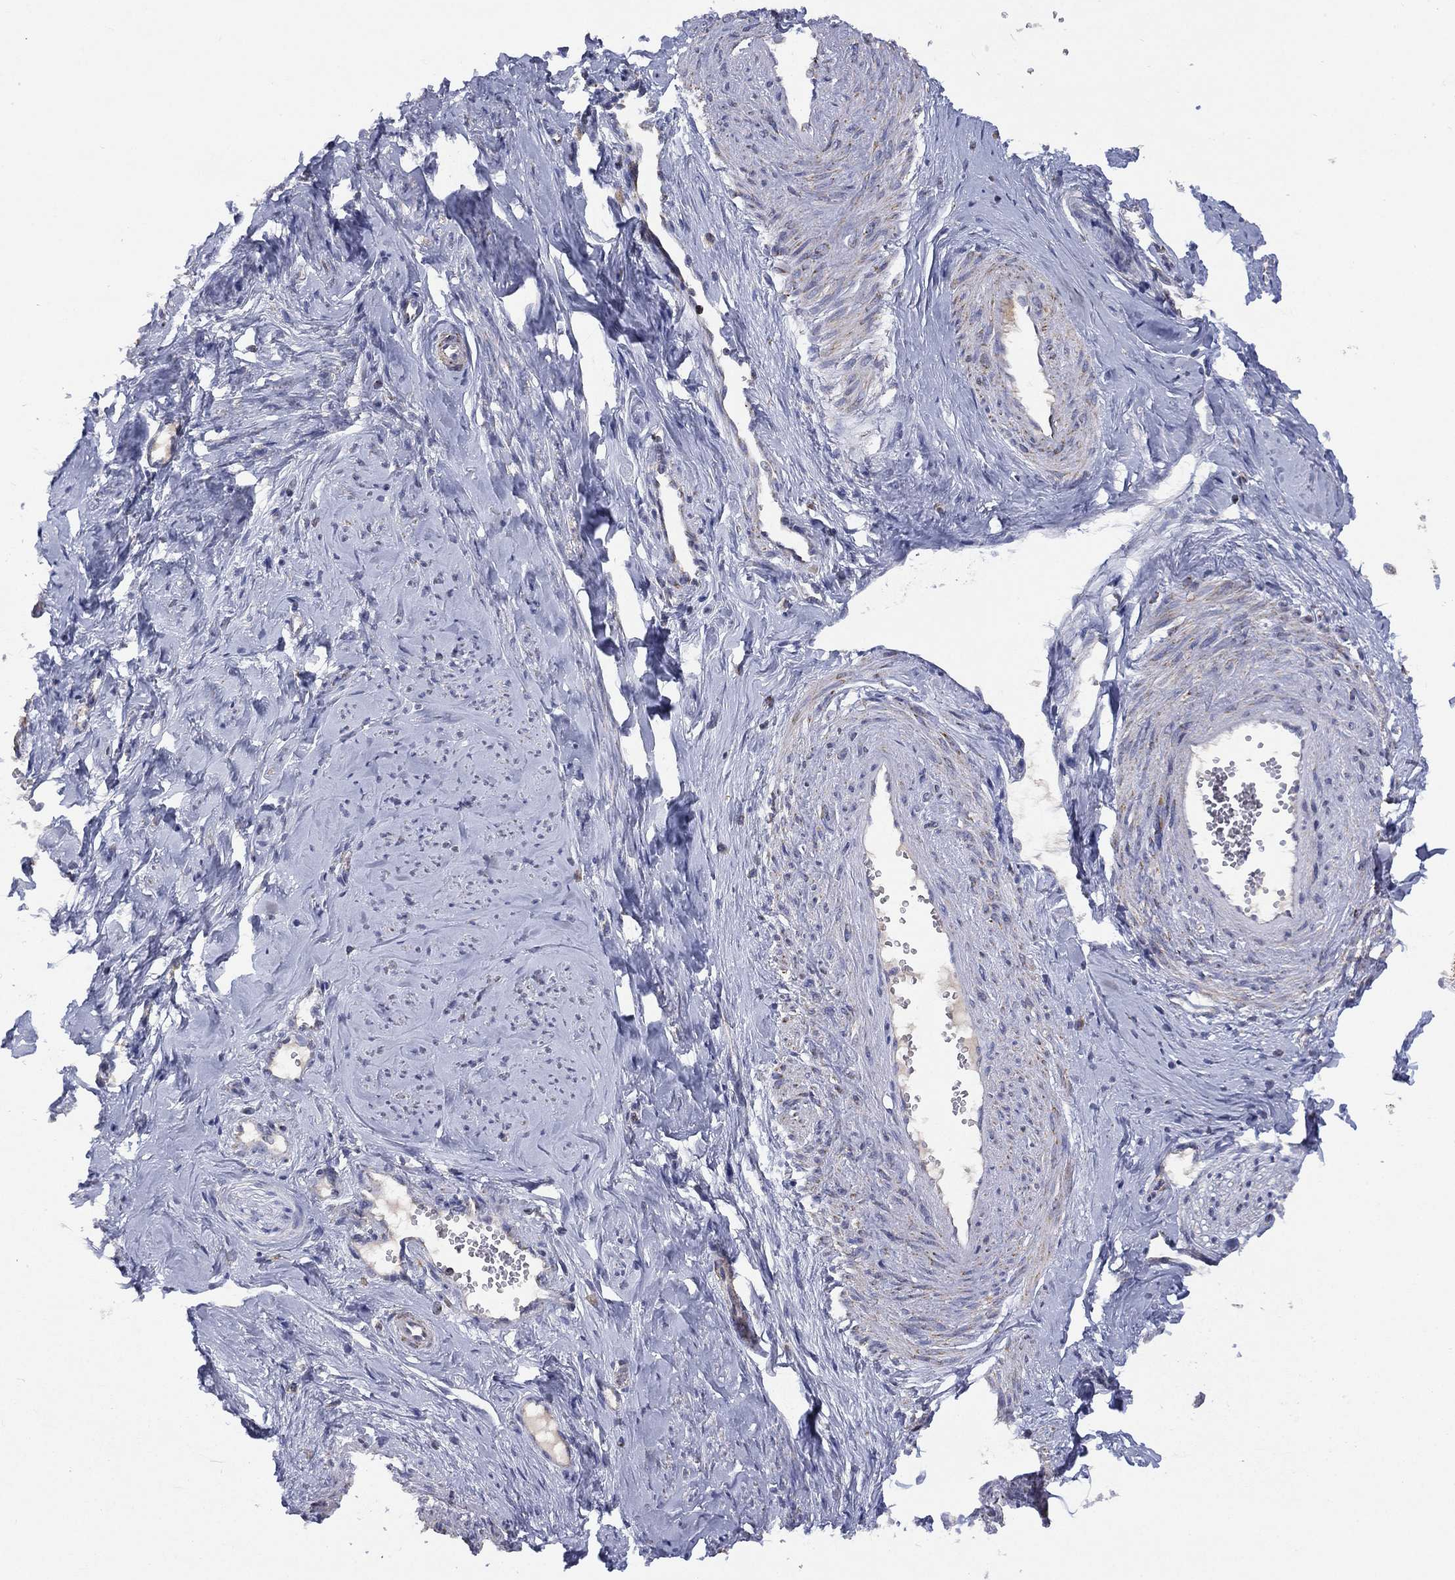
{"staining": {"intensity": "negative", "quantity": "none", "location": "none"}, "tissue": "smooth muscle", "cell_type": "Smooth muscle cells", "image_type": "normal", "snomed": [{"axis": "morphology", "description": "Normal tissue, NOS"}, {"axis": "topography", "description": "Smooth muscle"}], "caption": "This photomicrograph is of normal smooth muscle stained with IHC to label a protein in brown with the nuclei are counter-stained blue. There is no positivity in smooth muscle cells. (Stains: DAB (3,3'-diaminobenzidine) IHC with hematoxylin counter stain, Microscopy: brightfield microscopy at high magnification).", "gene": "PPP2R5A", "patient": {"sex": "female", "age": 48}}